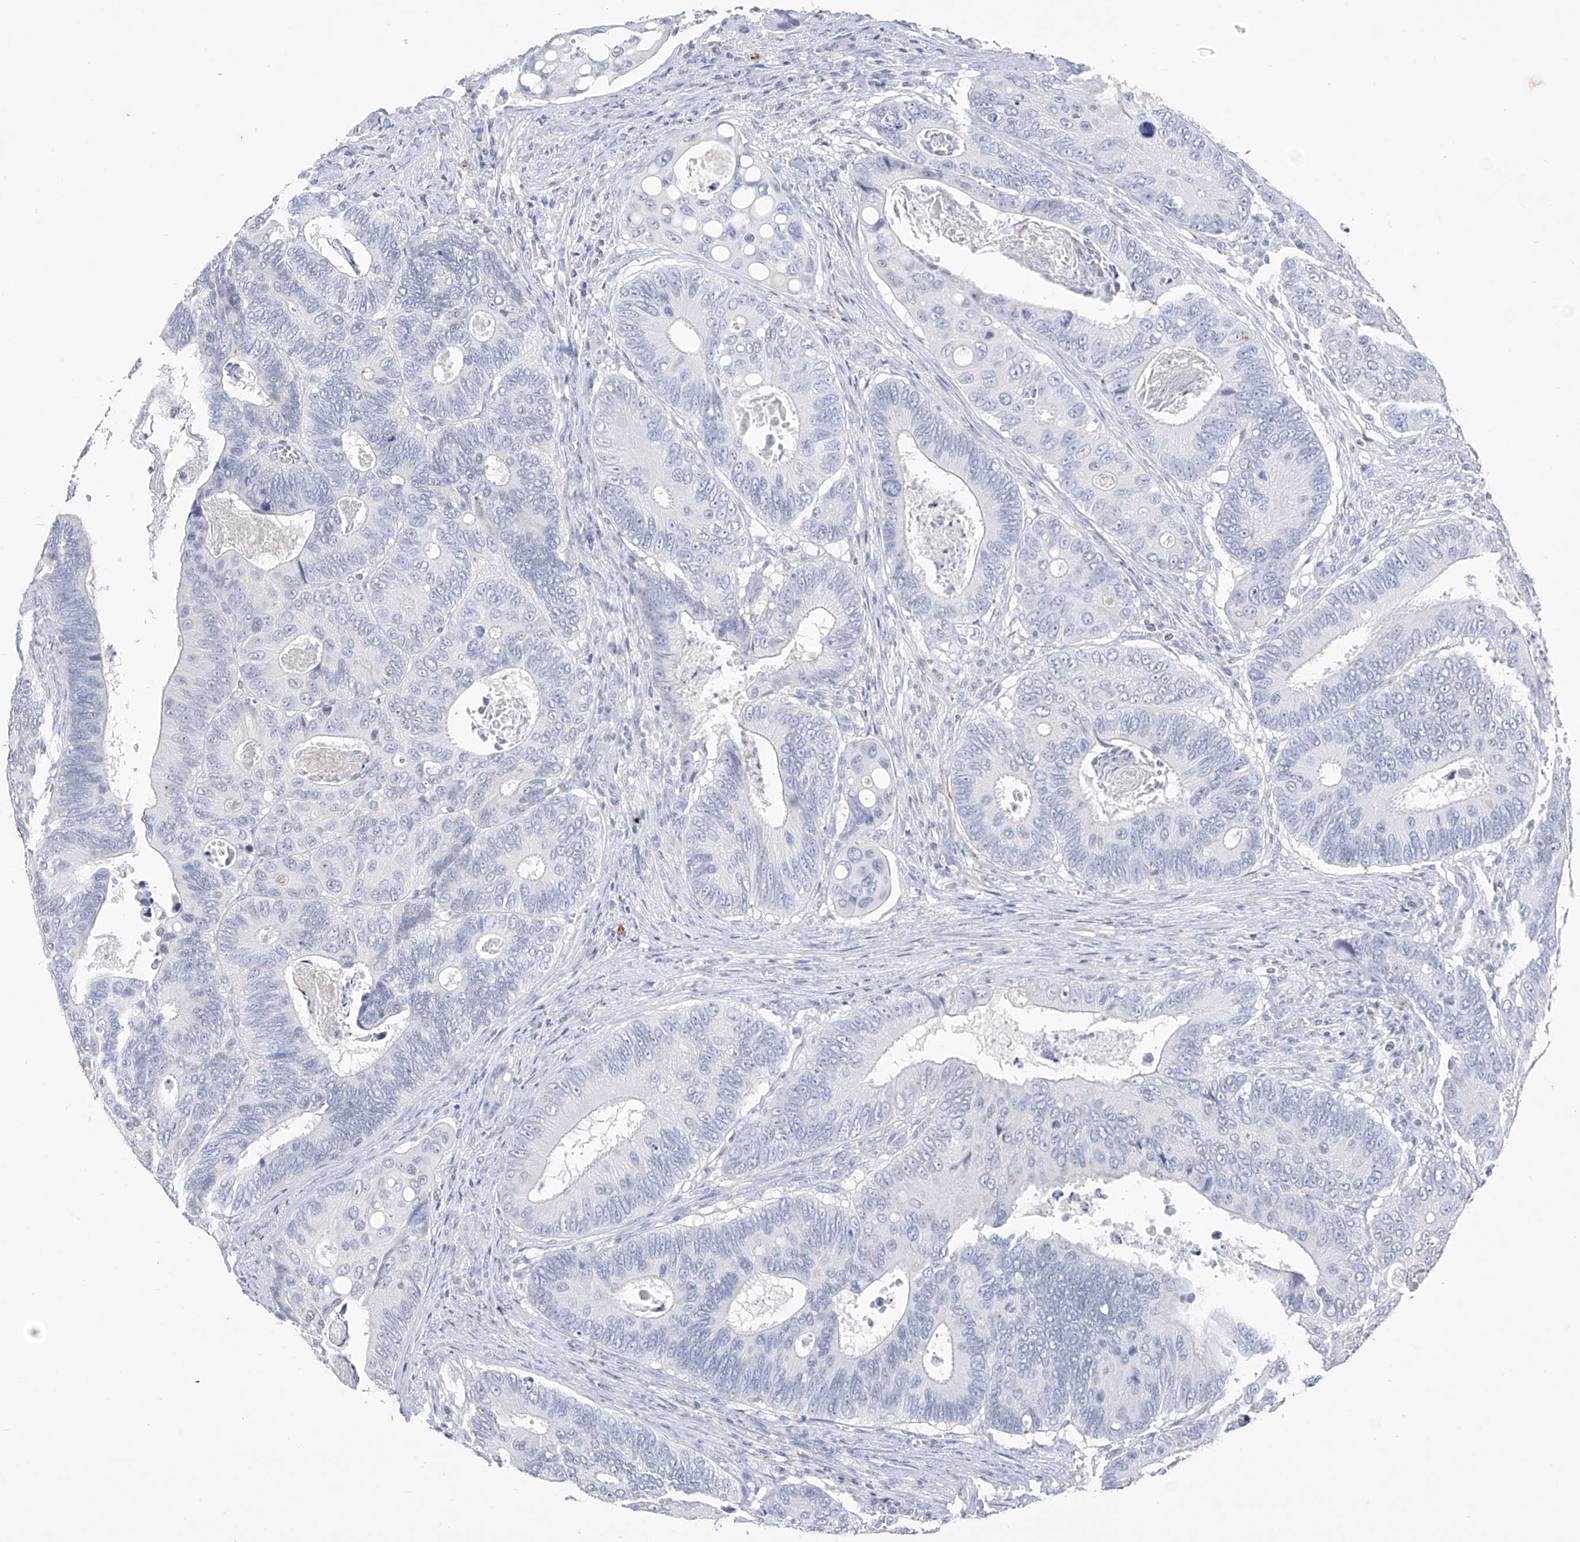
{"staining": {"intensity": "negative", "quantity": "none", "location": "none"}, "tissue": "colorectal cancer", "cell_type": "Tumor cells", "image_type": "cancer", "snomed": [{"axis": "morphology", "description": "Inflammation, NOS"}, {"axis": "morphology", "description": "Adenocarcinoma, NOS"}, {"axis": "topography", "description": "Colon"}], "caption": "The photomicrograph displays no staining of tumor cells in colorectal adenocarcinoma. The staining was performed using DAB (3,3'-diaminobenzidine) to visualize the protein expression in brown, while the nuclei were stained in blue with hematoxylin (Magnification: 20x).", "gene": "CX3CR1", "patient": {"sex": "male", "age": 72}}